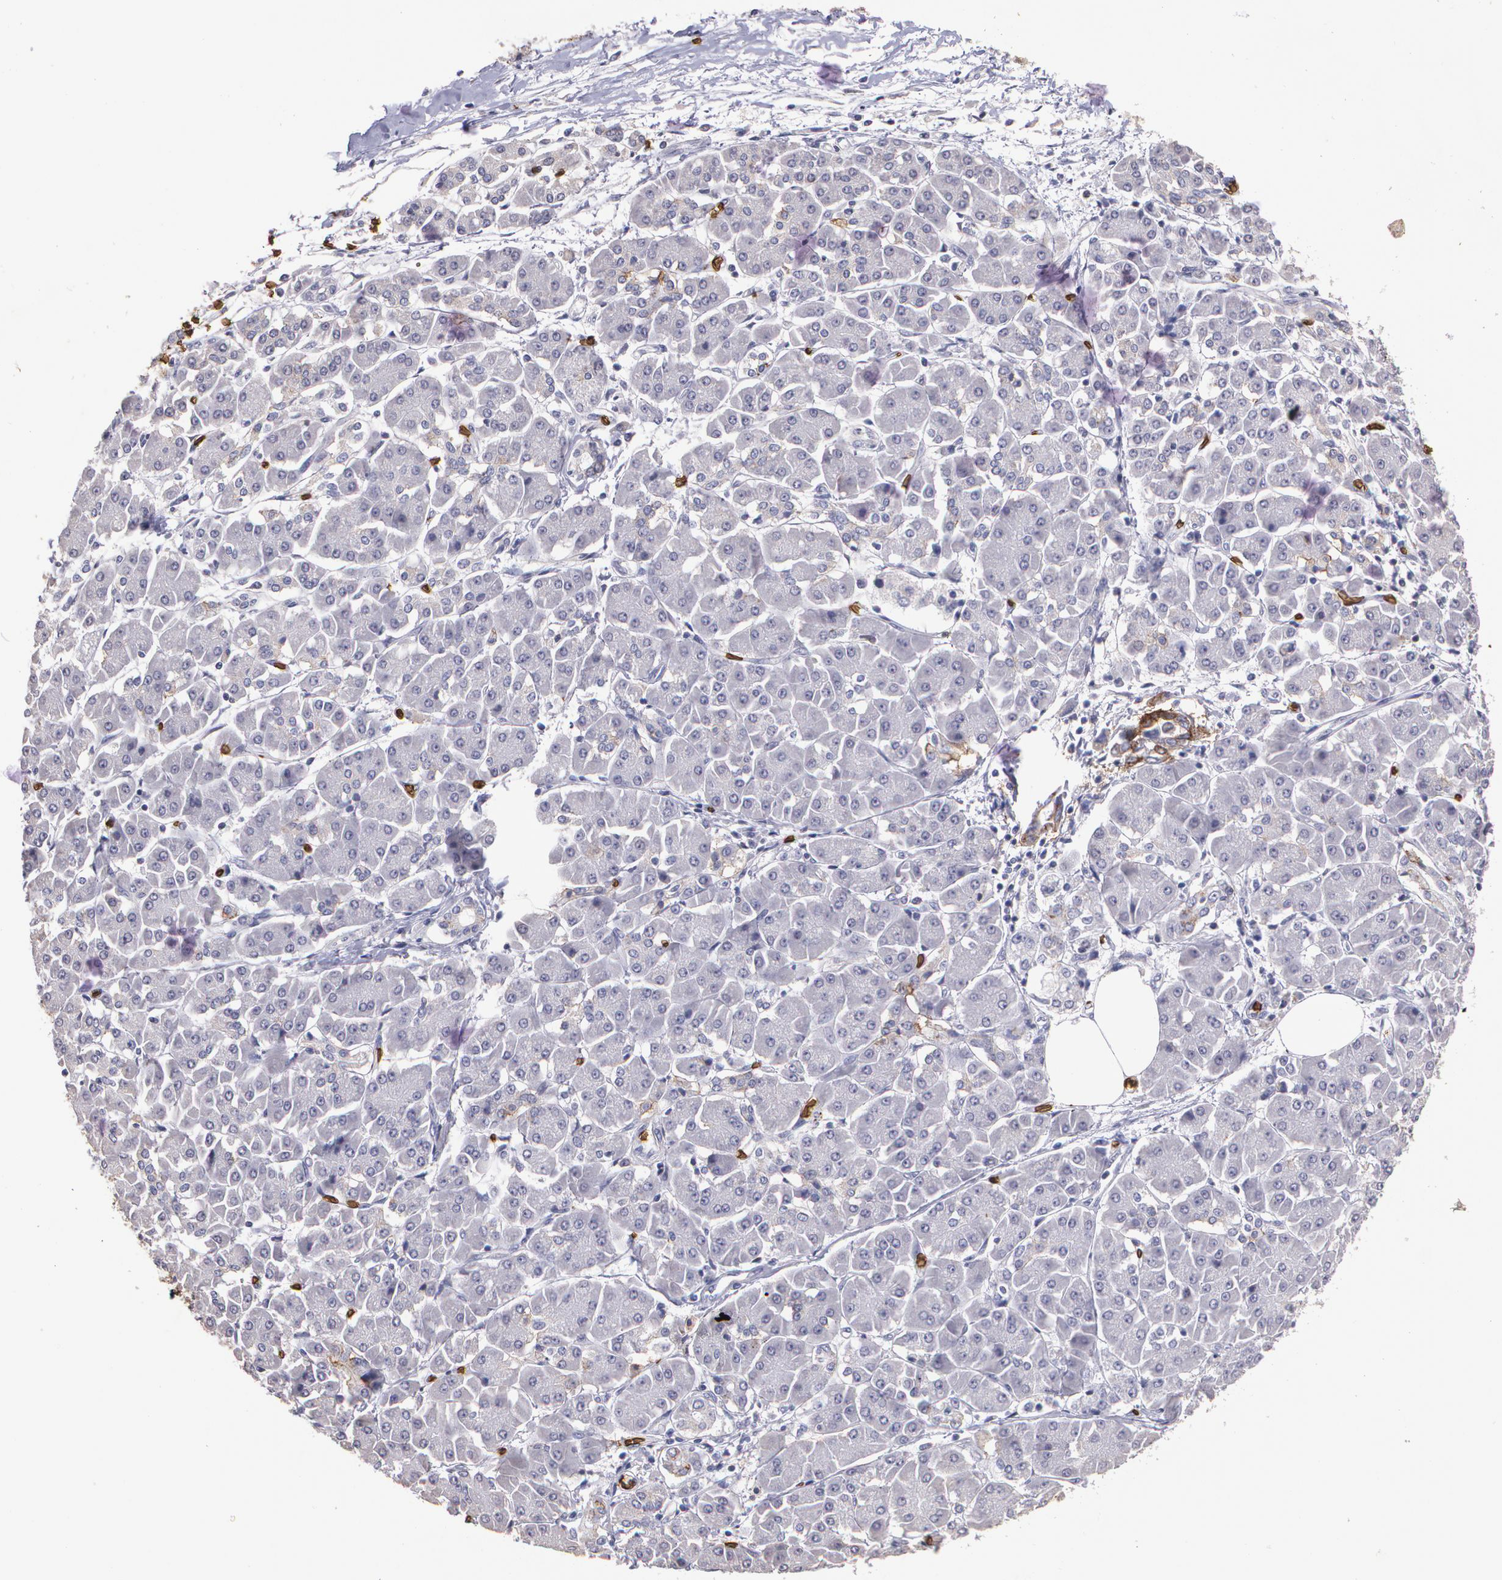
{"staining": {"intensity": "strong", "quantity": ">75%", "location": "cytoplasmic/membranous"}, "tissue": "pancreatic cancer", "cell_type": "Tumor cells", "image_type": "cancer", "snomed": [{"axis": "morphology", "description": "Adenocarcinoma, NOS"}, {"axis": "topography", "description": "Pancreas"}], "caption": "The immunohistochemical stain shows strong cytoplasmic/membranous positivity in tumor cells of pancreatic cancer (adenocarcinoma) tissue.", "gene": "SLC2A1", "patient": {"sex": "female", "age": 57}}